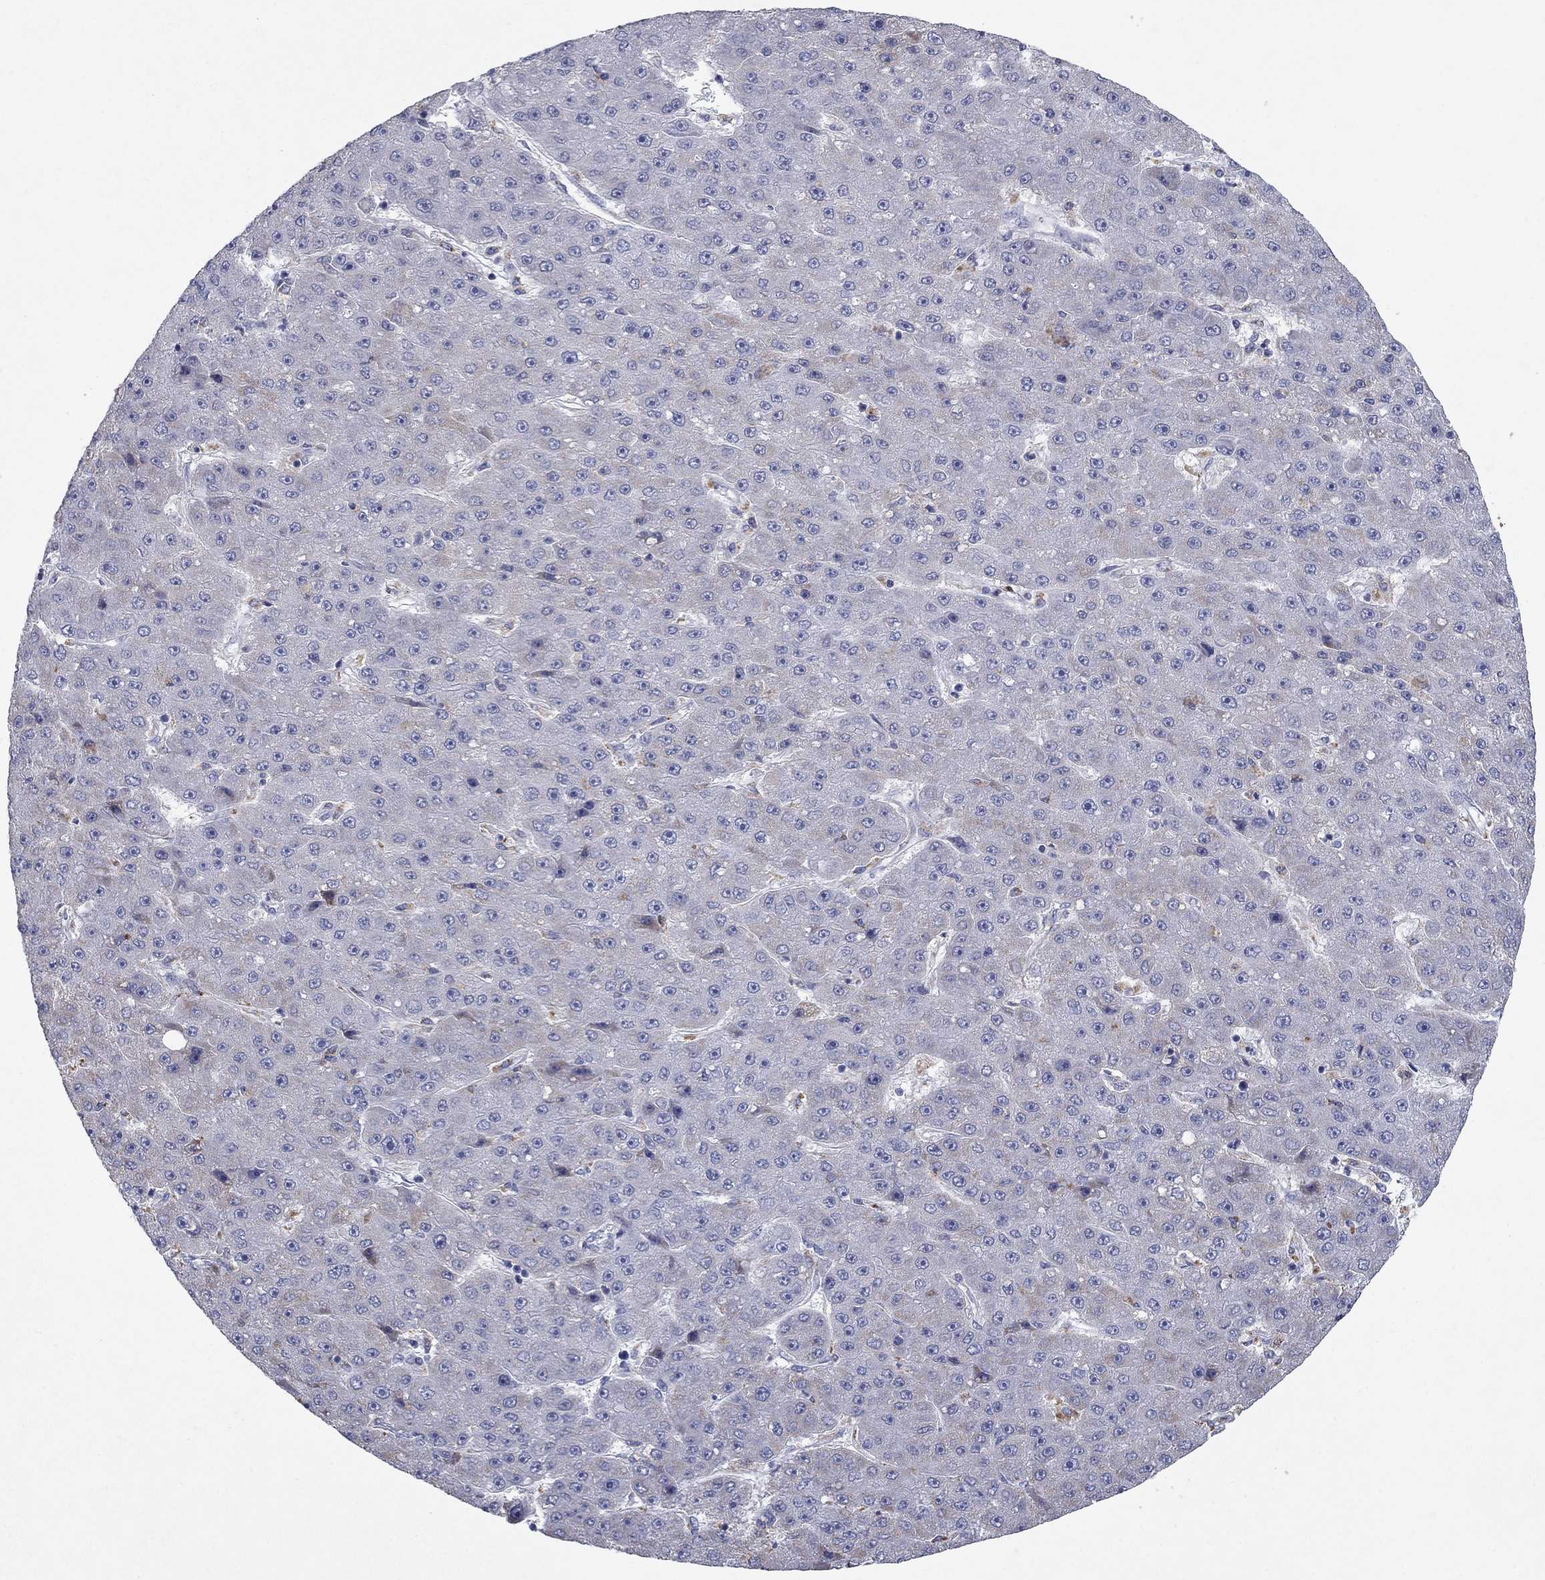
{"staining": {"intensity": "negative", "quantity": "none", "location": "none"}, "tissue": "liver cancer", "cell_type": "Tumor cells", "image_type": "cancer", "snomed": [{"axis": "morphology", "description": "Carcinoma, Hepatocellular, NOS"}, {"axis": "topography", "description": "Liver"}], "caption": "Tumor cells are negative for protein expression in human liver hepatocellular carcinoma.", "gene": "PTGDS", "patient": {"sex": "male", "age": 67}}